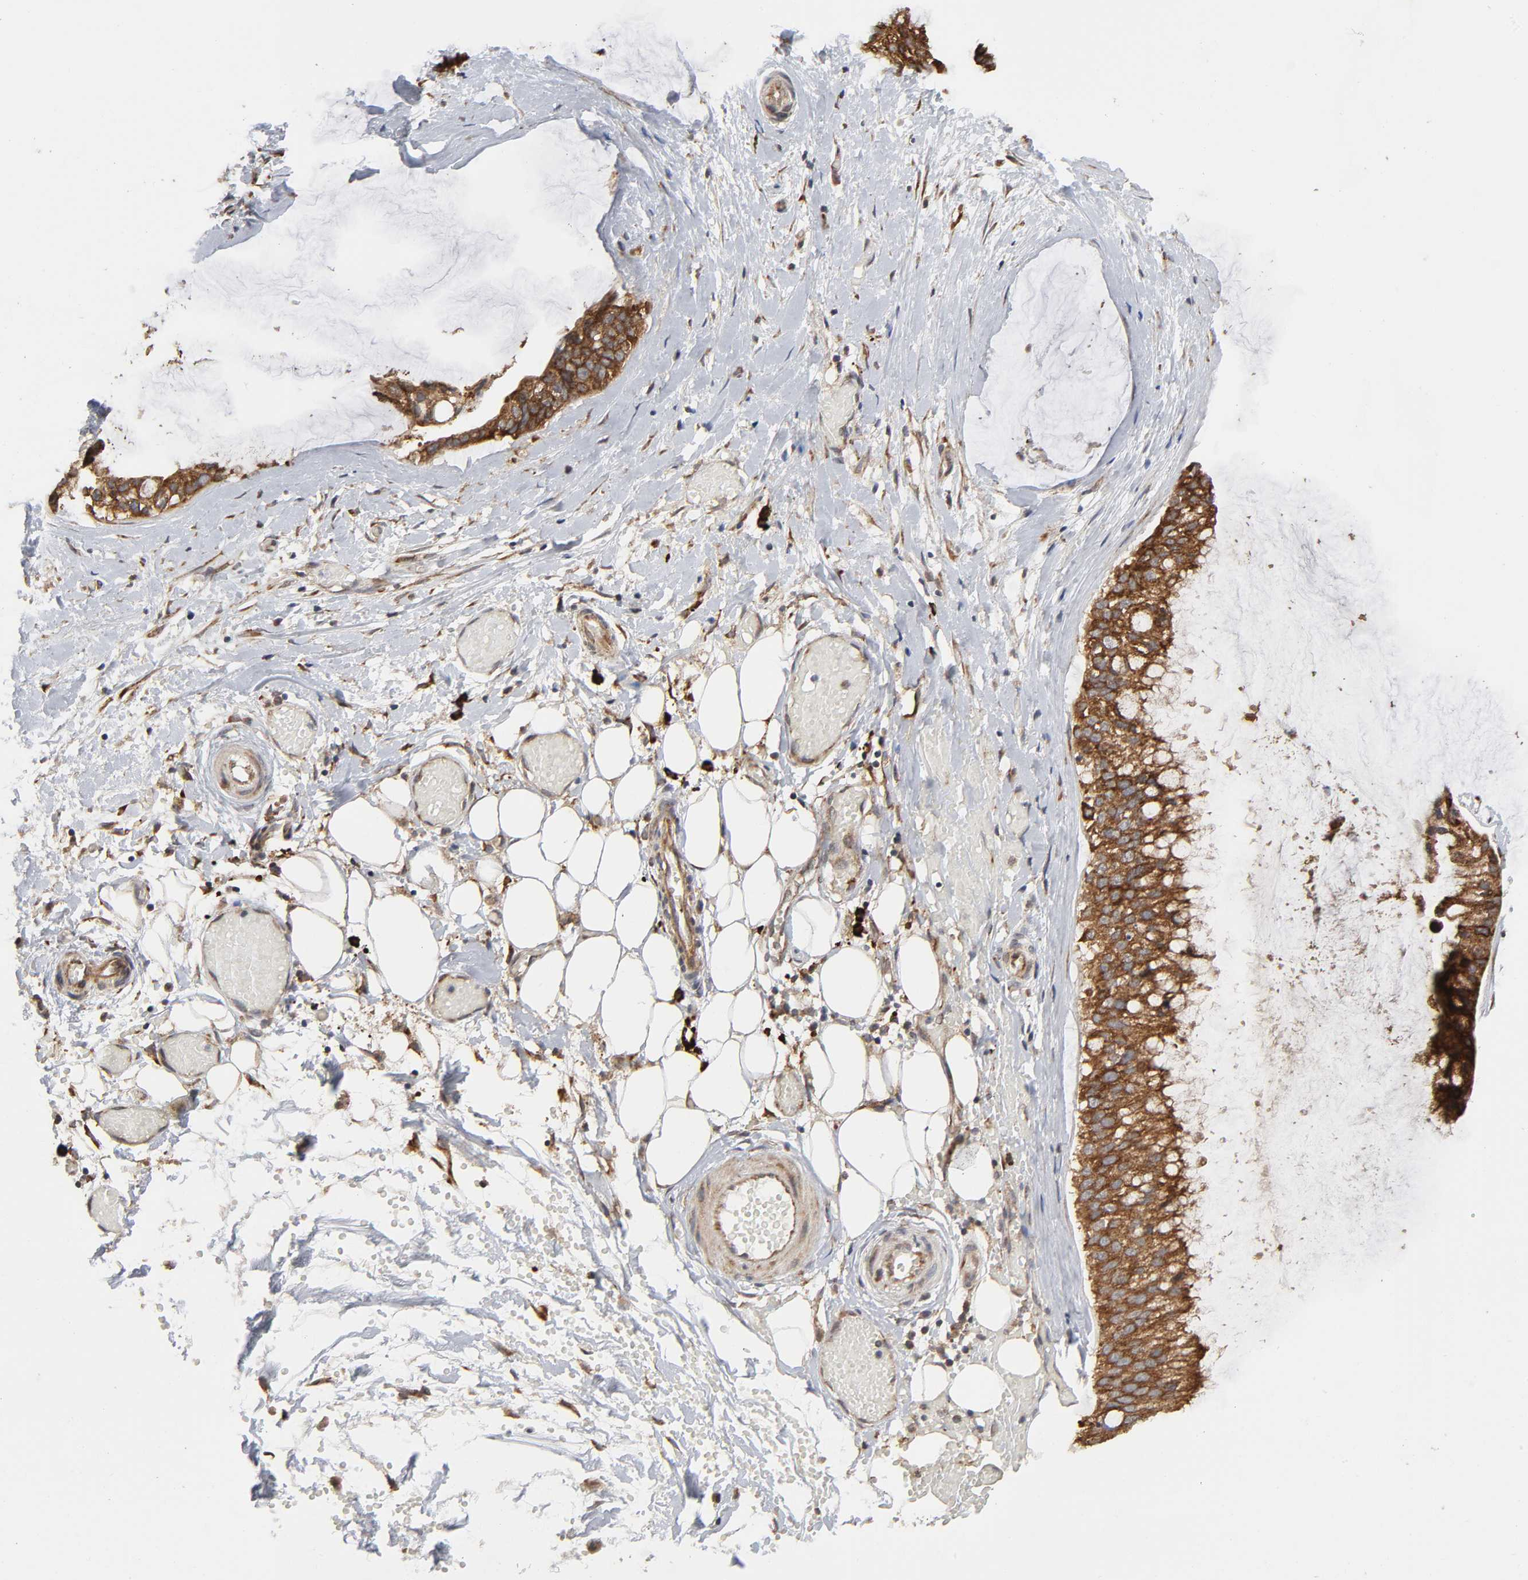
{"staining": {"intensity": "strong", "quantity": ">75%", "location": "cytoplasmic/membranous"}, "tissue": "ovarian cancer", "cell_type": "Tumor cells", "image_type": "cancer", "snomed": [{"axis": "morphology", "description": "Cystadenocarcinoma, mucinous, NOS"}, {"axis": "topography", "description": "Ovary"}], "caption": "Immunohistochemistry (IHC) histopathology image of human ovarian cancer stained for a protein (brown), which demonstrates high levels of strong cytoplasmic/membranous expression in about >75% of tumor cells.", "gene": "SLC30A9", "patient": {"sex": "female", "age": 39}}